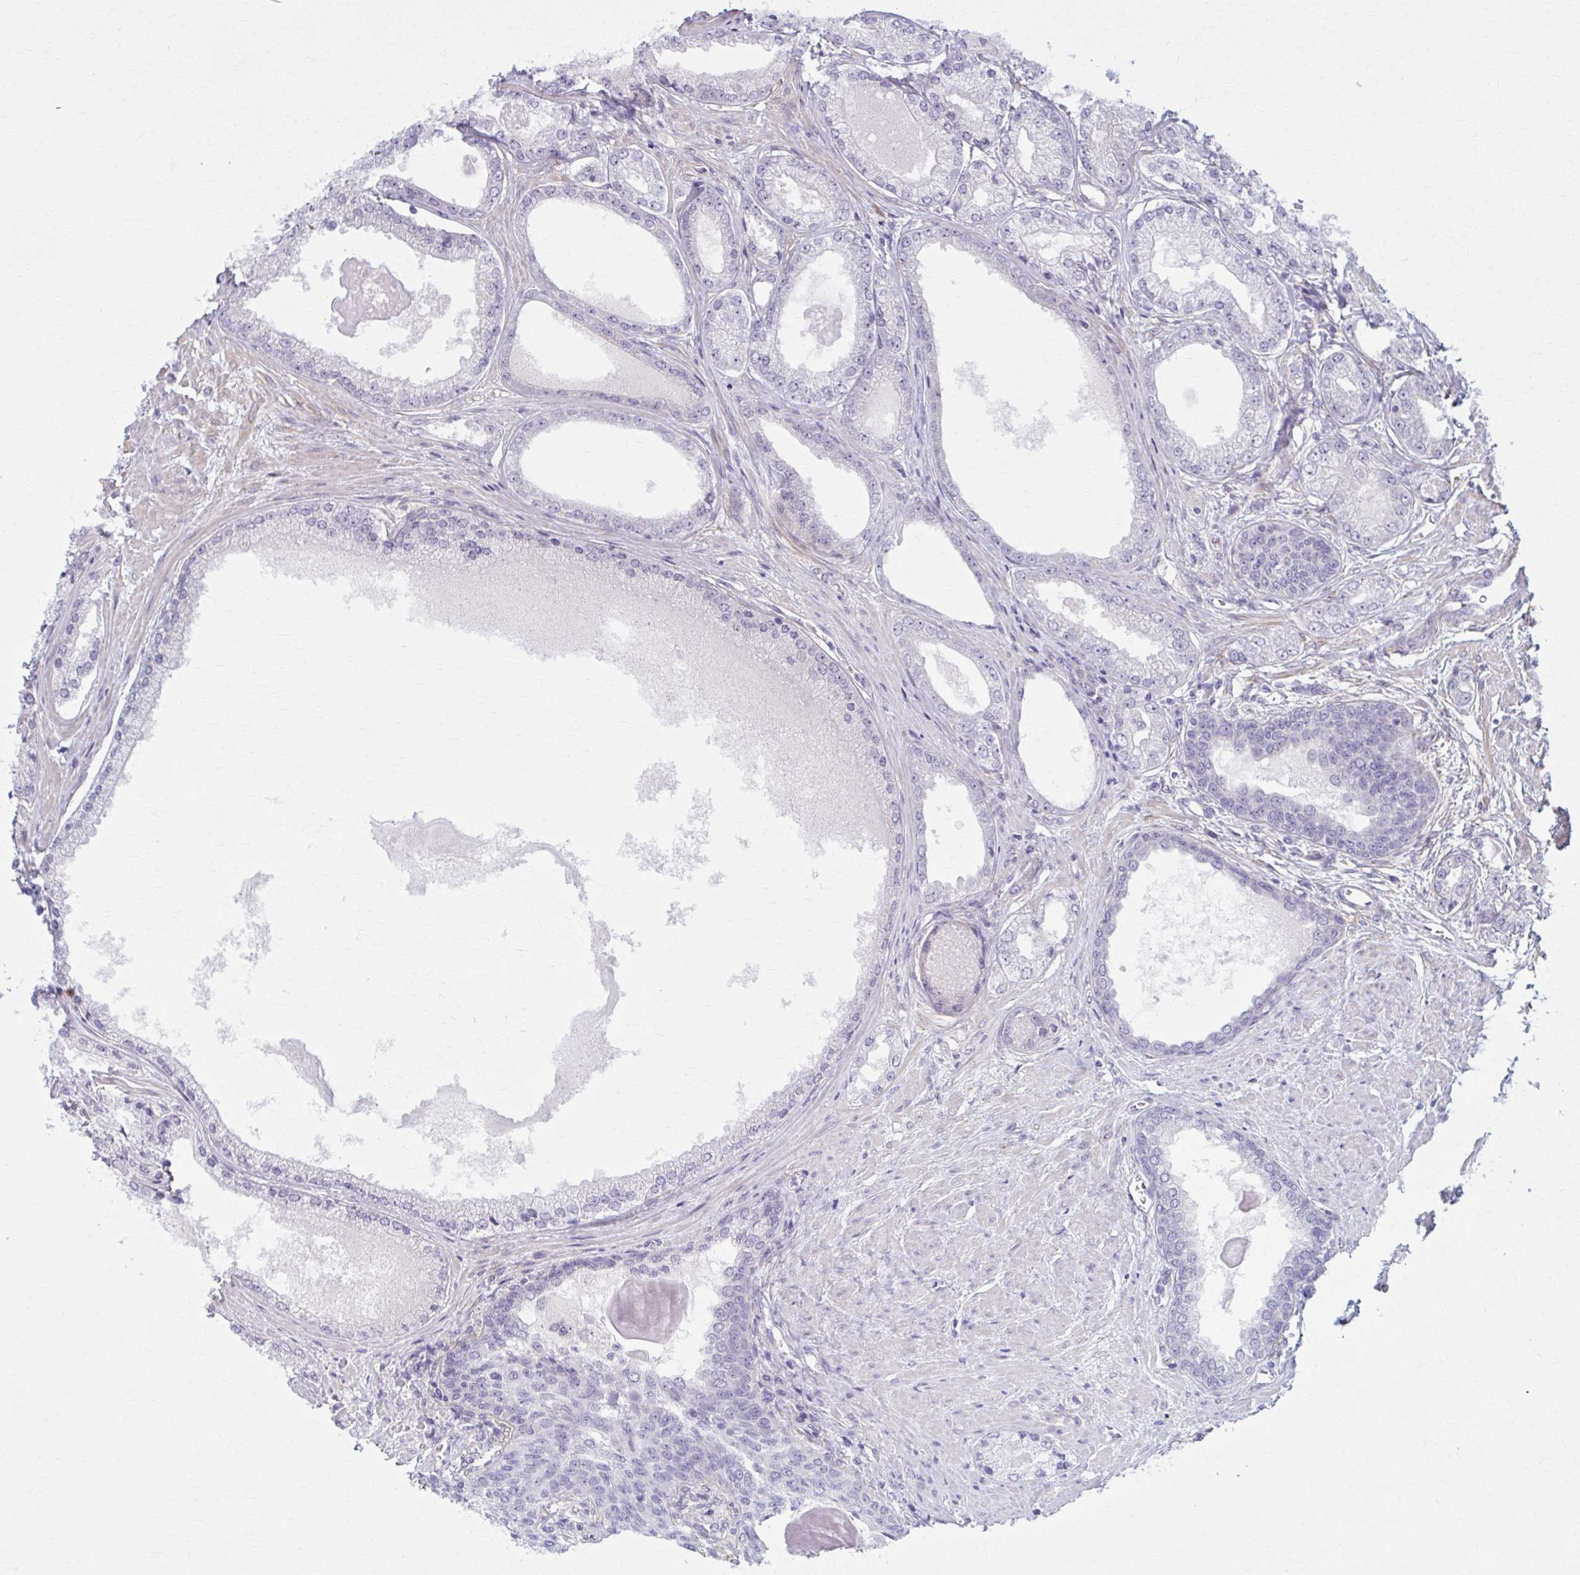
{"staining": {"intensity": "negative", "quantity": "none", "location": "none"}, "tissue": "prostate cancer", "cell_type": "Tumor cells", "image_type": "cancer", "snomed": [{"axis": "morphology", "description": "Adenocarcinoma, NOS"}, {"axis": "morphology", "description": "Adenocarcinoma, Low grade"}, {"axis": "topography", "description": "Prostate"}], "caption": "Tumor cells show no significant expression in adenocarcinoma (prostate).", "gene": "NUMBL", "patient": {"sex": "male", "age": 68}}